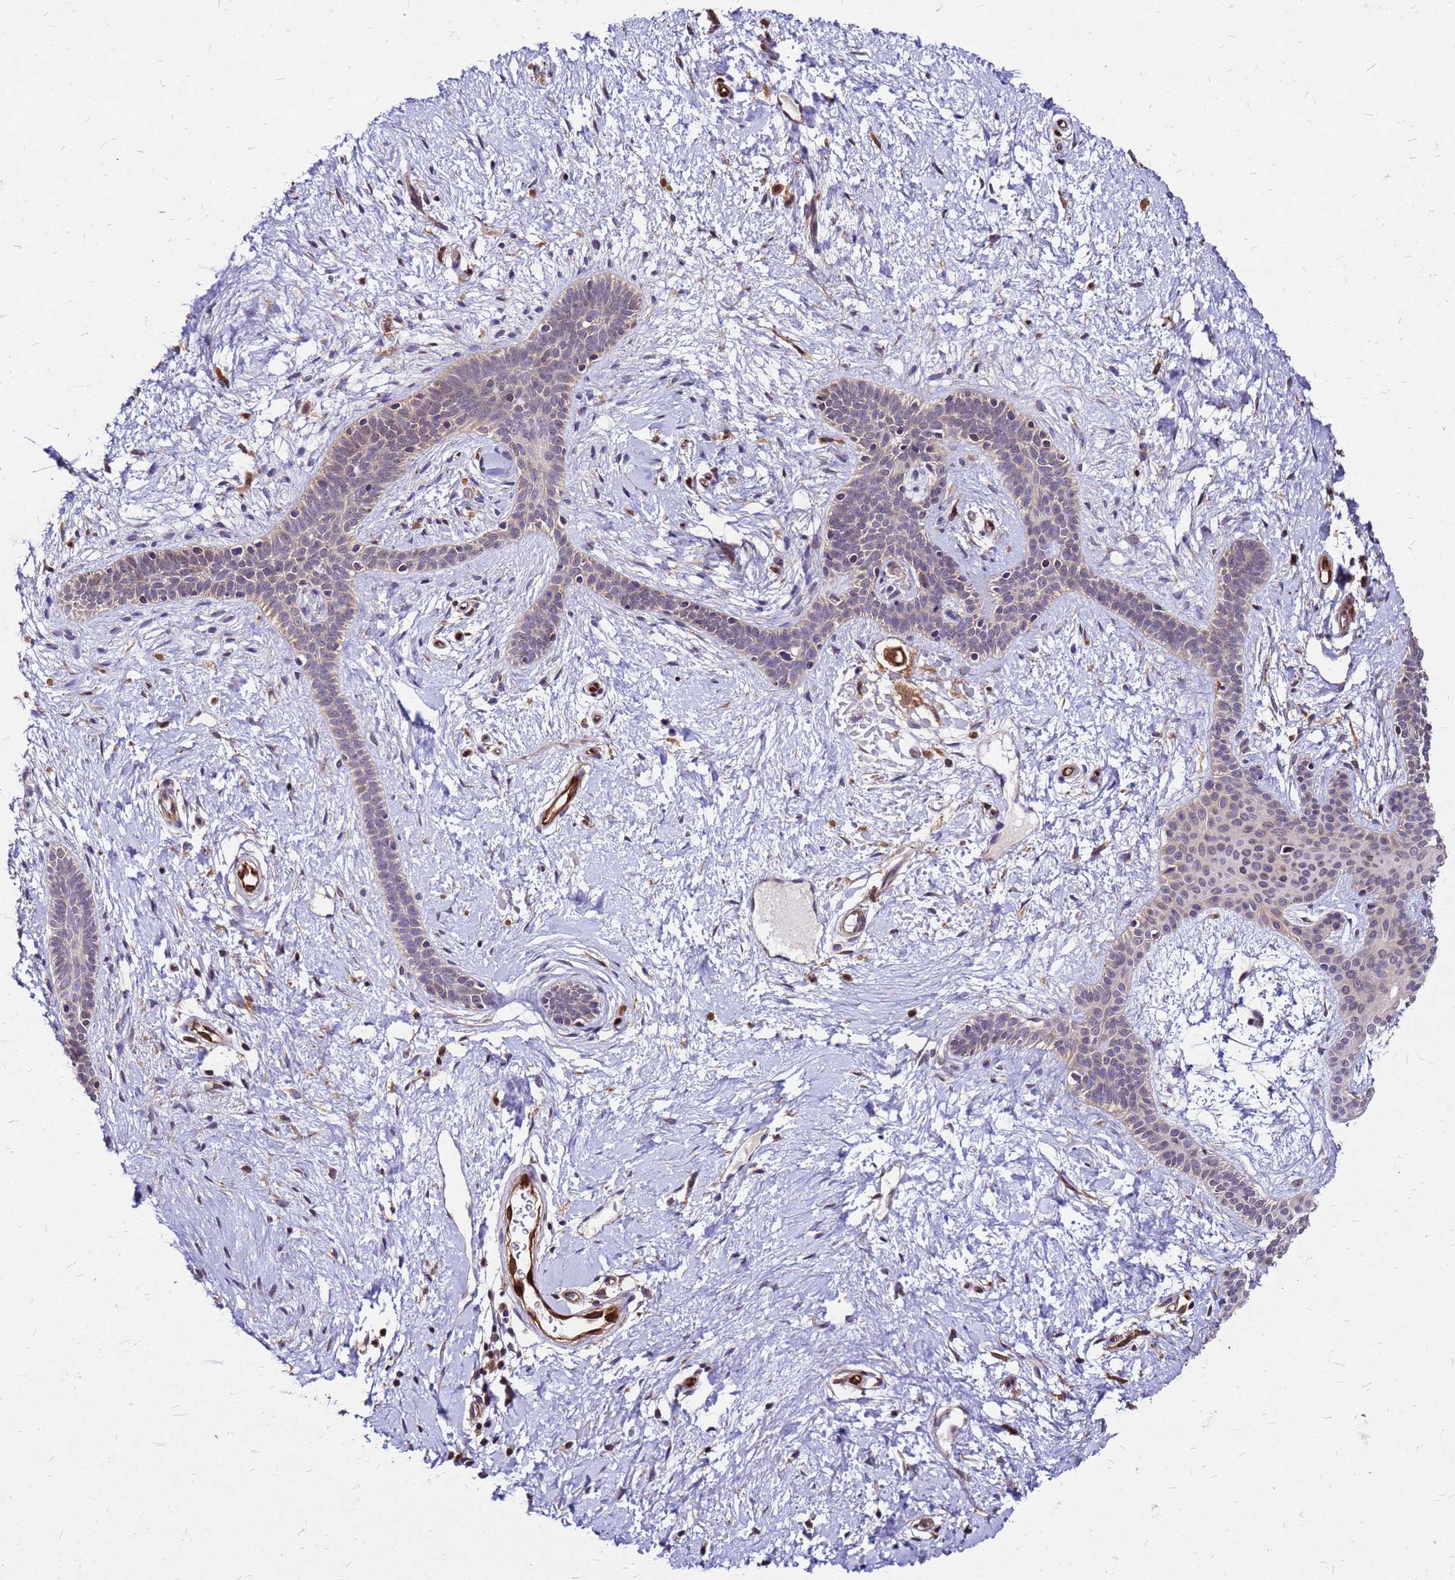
{"staining": {"intensity": "weak", "quantity": "25%-75%", "location": "cytoplasmic/membranous"}, "tissue": "skin cancer", "cell_type": "Tumor cells", "image_type": "cancer", "snomed": [{"axis": "morphology", "description": "Basal cell carcinoma"}, {"axis": "topography", "description": "Skin"}], "caption": "Immunohistochemical staining of human skin basal cell carcinoma demonstrates weak cytoplasmic/membranous protein staining in approximately 25%-75% of tumor cells. (DAB = brown stain, brightfield microscopy at high magnification).", "gene": "DUSP23", "patient": {"sex": "male", "age": 78}}